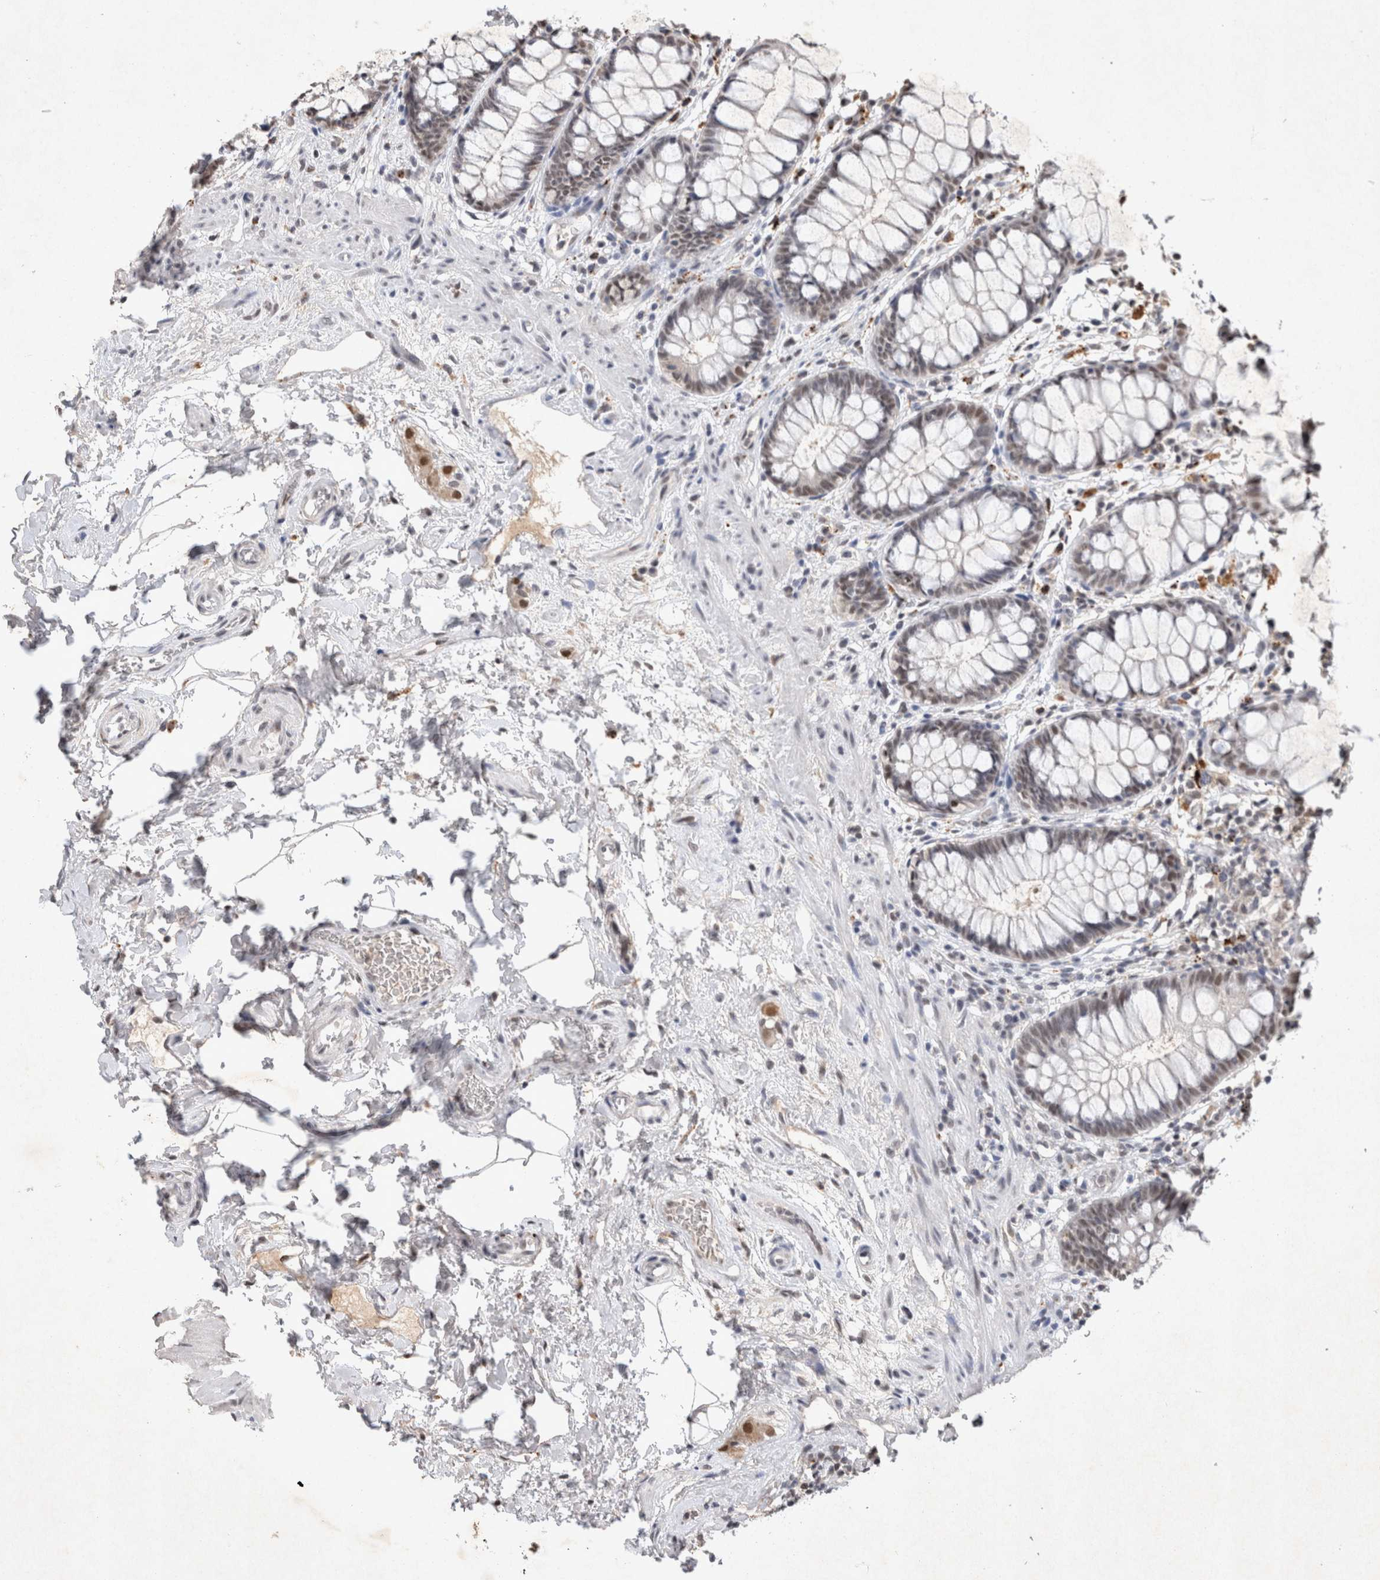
{"staining": {"intensity": "weak", "quantity": "25%-75%", "location": "nuclear"}, "tissue": "rectum", "cell_type": "Glandular cells", "image_type": "normal", "snomed": [{"axis": "morphology", "description": "Normal tissue, NOS"}, {"axis": "topography", "description": "Rectum"}], "caption": "Immunohistochemistry micrograph of unremarkable human rectum stained for a protein (brown), which reveals low levels of weak nuclear staining in approximately 25%-75% of glandular cells.", "gene": "XRCC5", "patient": {"sex": "male", "age": 64}}